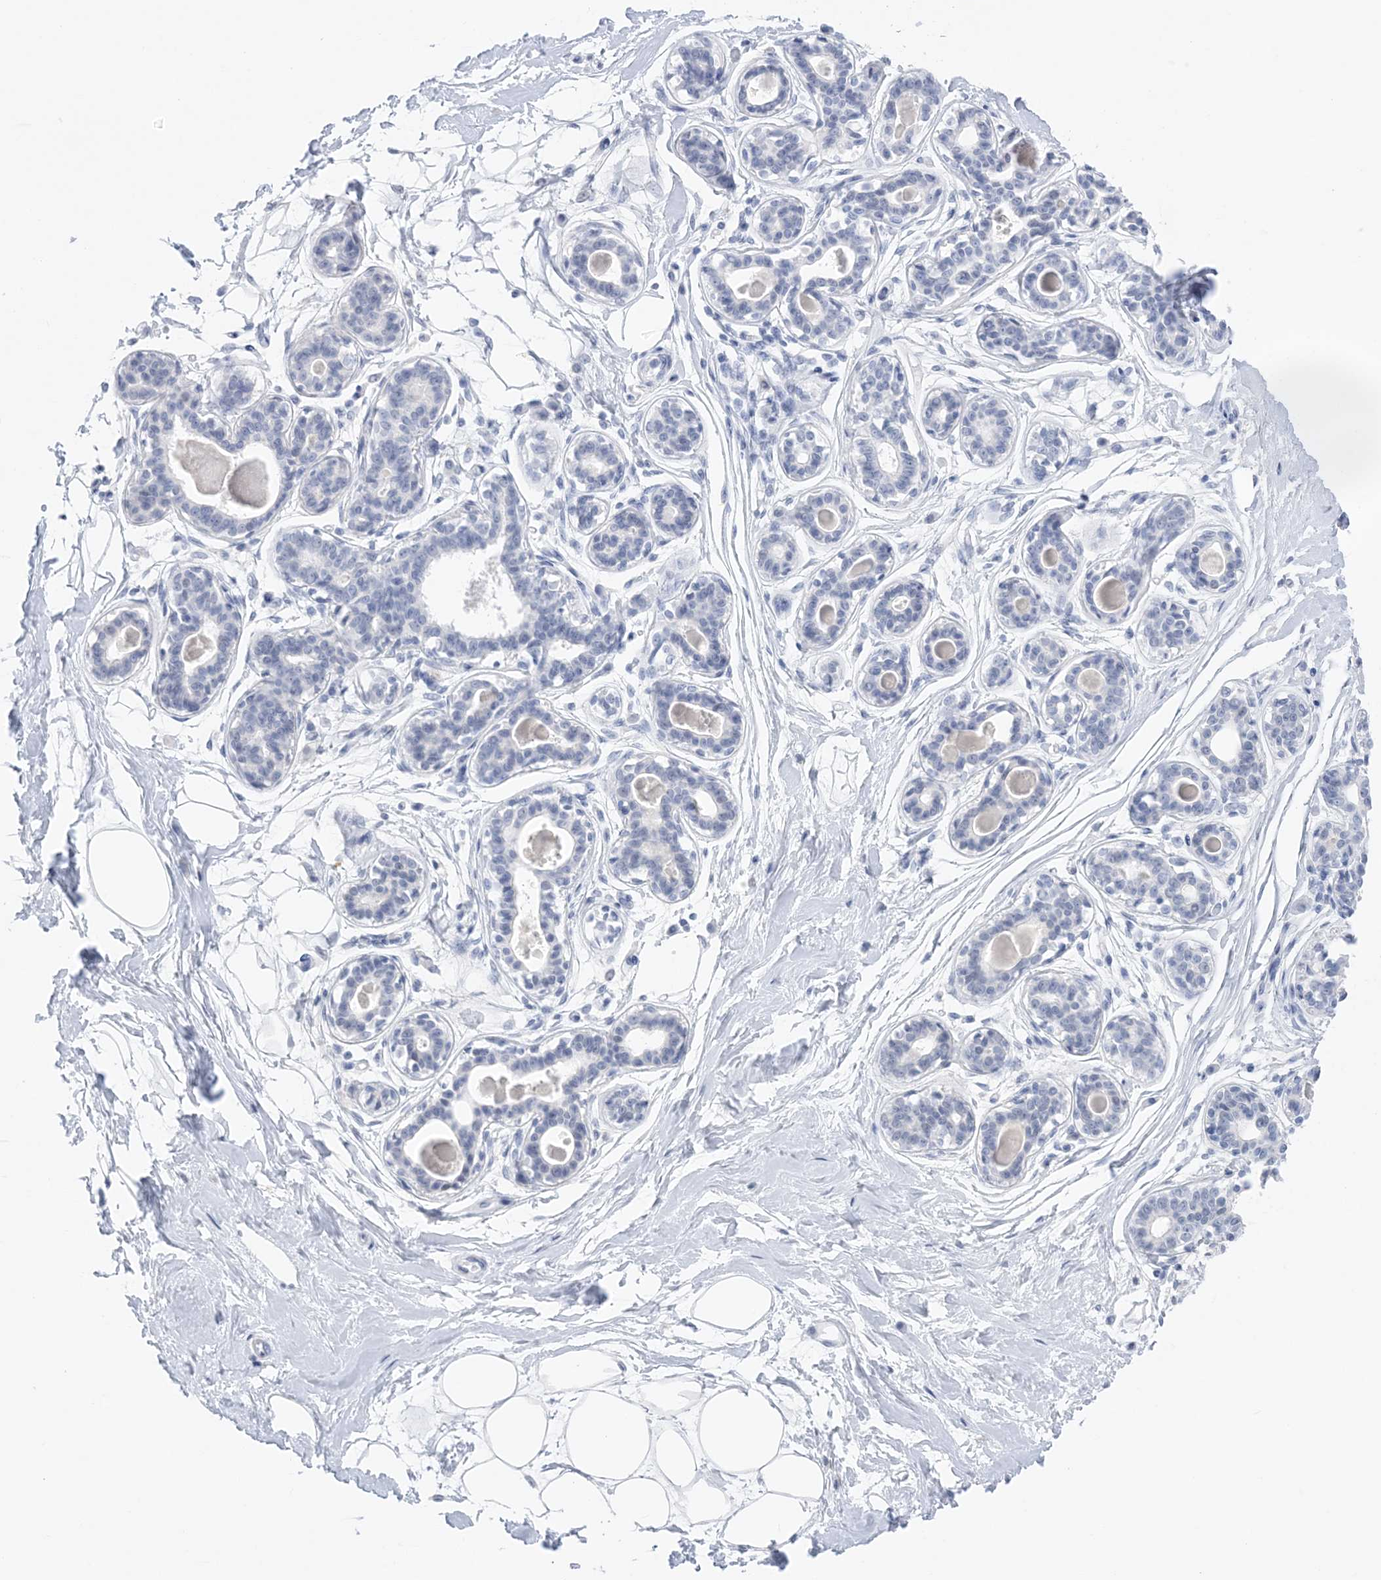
{"staining": {"intensity": "negative", "quantity": "none", "location": "none"}, "tissue": "breast", "cell_type": "Adipocytes", "image_type": "normal", "snomed": [{"axis": "morphology", "description": "Normal tissue, NOS"}, {"axis": "topography", "description": "Breast"}], "caption": "IHC micrograph of normal breast stained for a protein (brown), which shows no positivity in adipocytes. (DAB immunohistochemistry, high magnification).", "gene": "SH3YL1", "patient": {"sex": "female", "age": 45}}